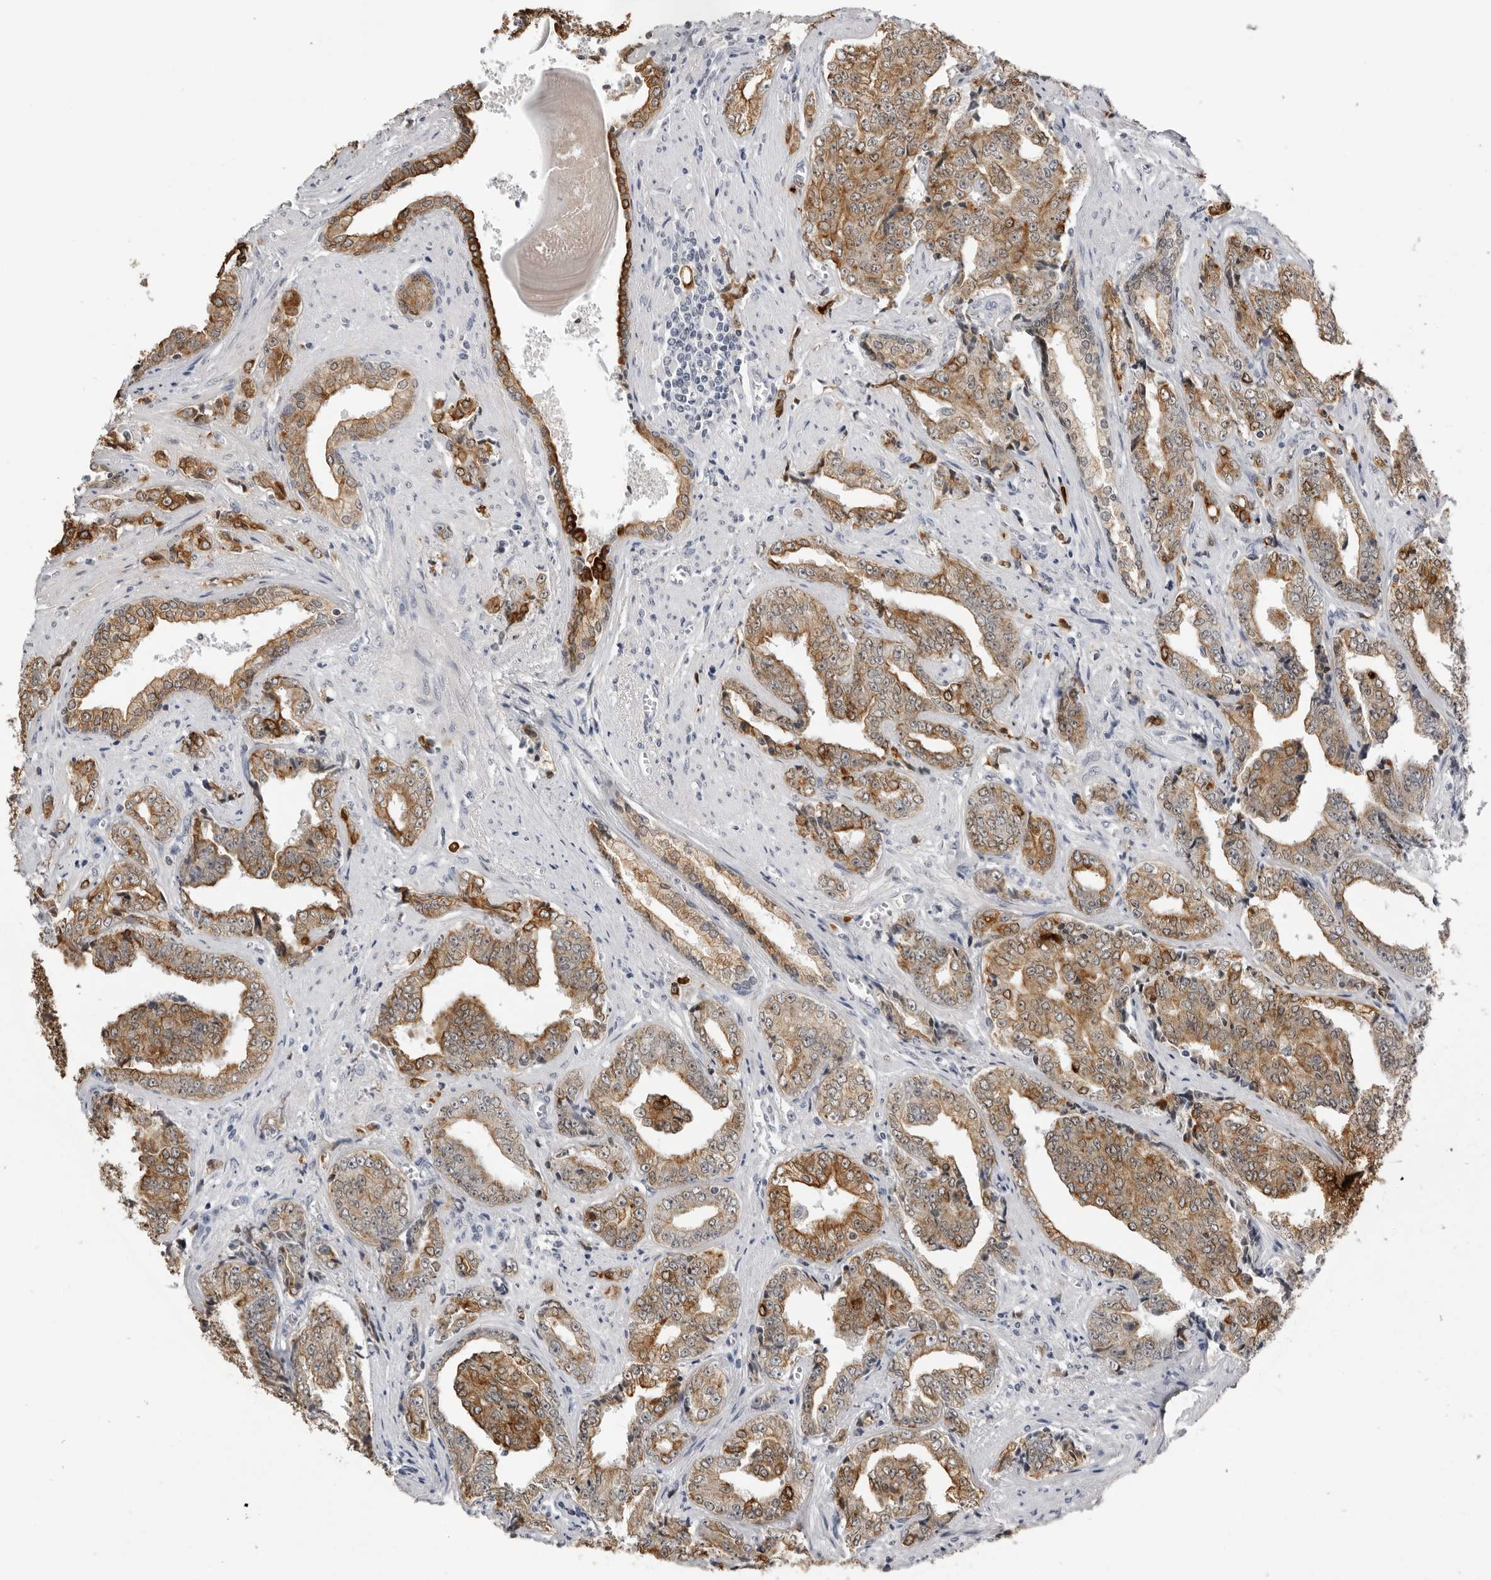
{"staining": {"intensity": "moderate", "quantity": ">75%", "location": "cytoplasmic/membranous"}, "tissue": "prostate cancer", "cell_type": "Tumor cells", "image_type": "cancer", "snomed": [{"axis": "morphology", "description": "Adenocarcinoma, High grade"}, {"axis": "topography", "description": "Prostate"}], "caption": "Immunohistochemistry (IHC) histopathology image of neoplastic tissue: high-grade adenocarcinoma (prostate) stained using immunohistochemistry (IHC) reveals medium levels of moderate protein expression localized specifically in the cytoplasmic/membranous of tumor cells, appearing as a cytoplasmic/membranous brown color.", "gene": "SERPINF2", "patient": {"sex": "male", "age": 71}}